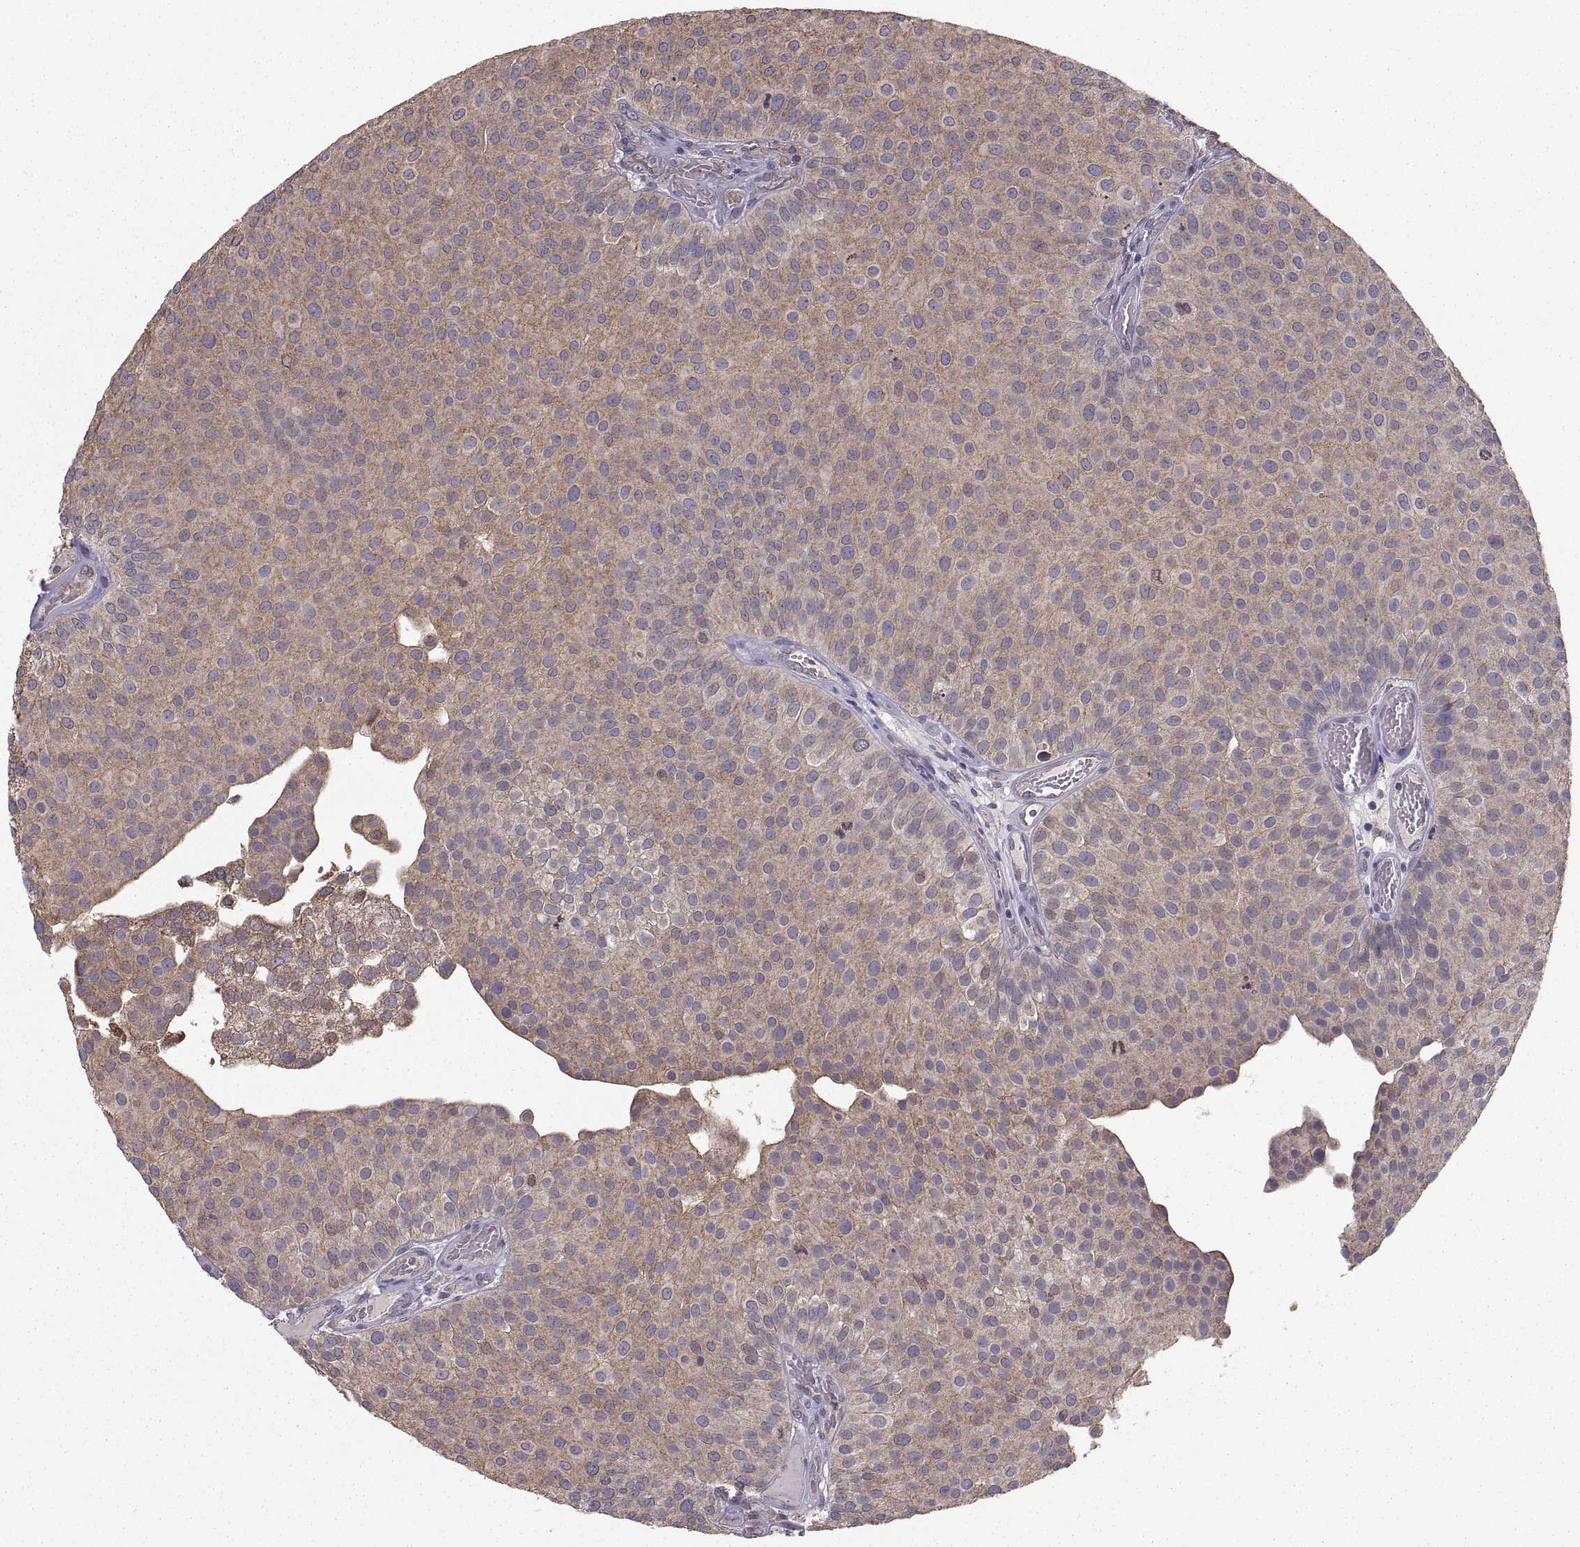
{"staining": {"intensity": "weak", "quantity": ">75%", "location": "cytoplasmic/membranous"}, "tissue": "urothelial cancer", "cell_type": "Tumor cells", "image_type": "cancer", "snomed": [{"axis": "morphology", "description": "Urothelial carcinoma, Low grade"}, {"axis": "topography", "description": "Urinary bladder"}], "caption": "Urothelial cancer was stained to show a protein in brown. There is low levels of weak cytoplasmic/membranous positivity in approximately >75% of tumor cells.", "gene": "PDIA3", "patient": {"sex": "female", "age": 87}}